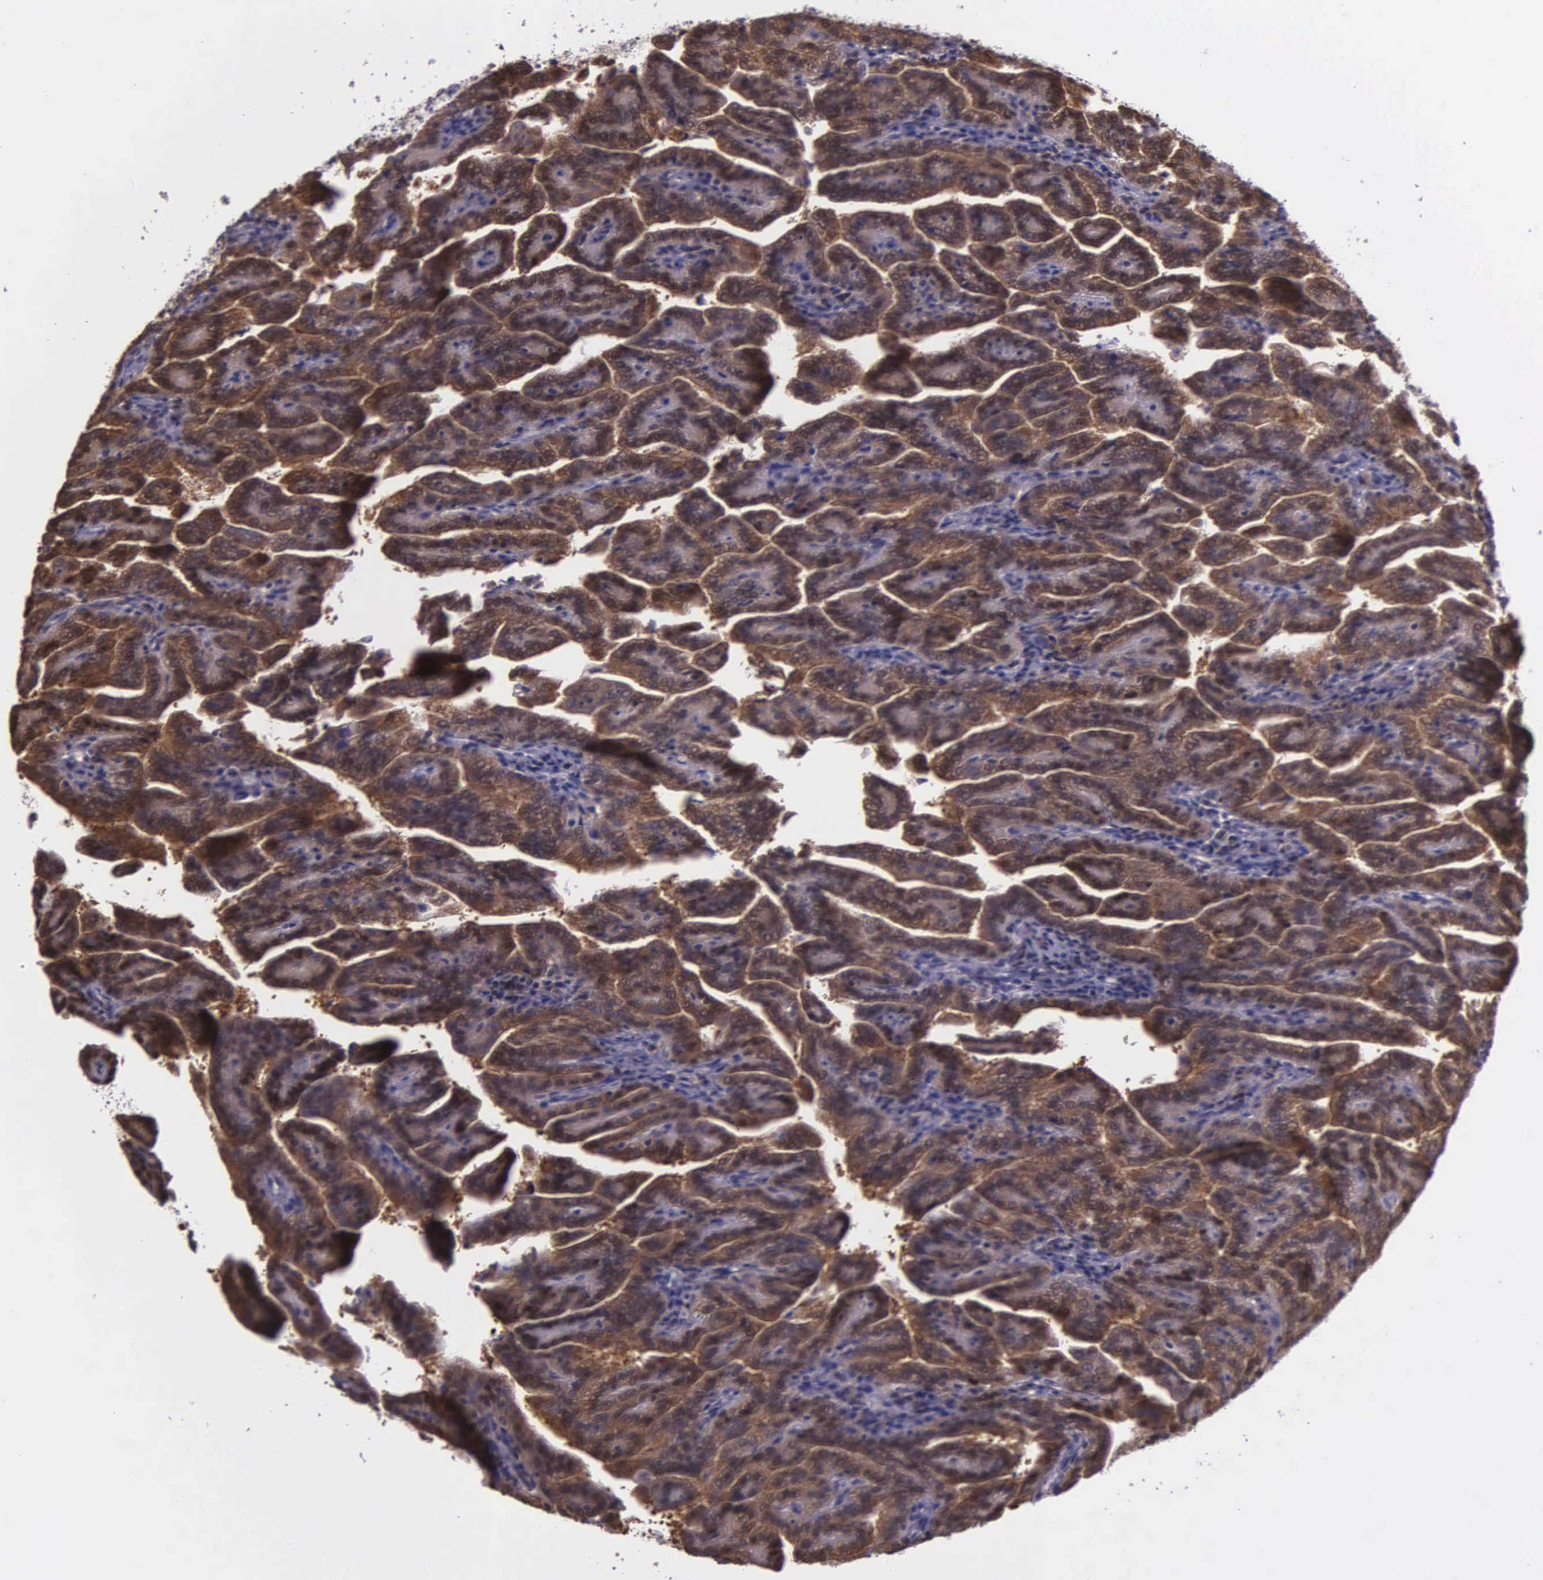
{"staining": {"intensity": "strong", "quantity": ">75%", "location": "cytoplasmic/membranous"}, "tissue": "renal cancer", "cell_type": "Tumor cells", "image_type": "cancer", "snomed": [{"axis": "morphology", "description": "Adenocarcinoma, NOS"}, {"axis": "topography", "description": "Kidney"}], "caption": "Immunohistochemistry of human renal adenocarcinoma exhibits high levels of strong cytoplasmic/membranous positivity in approximately >75% of tumor cells.", "gene": "GMPR2", "patient": {"sex": "male", "age": 61}}